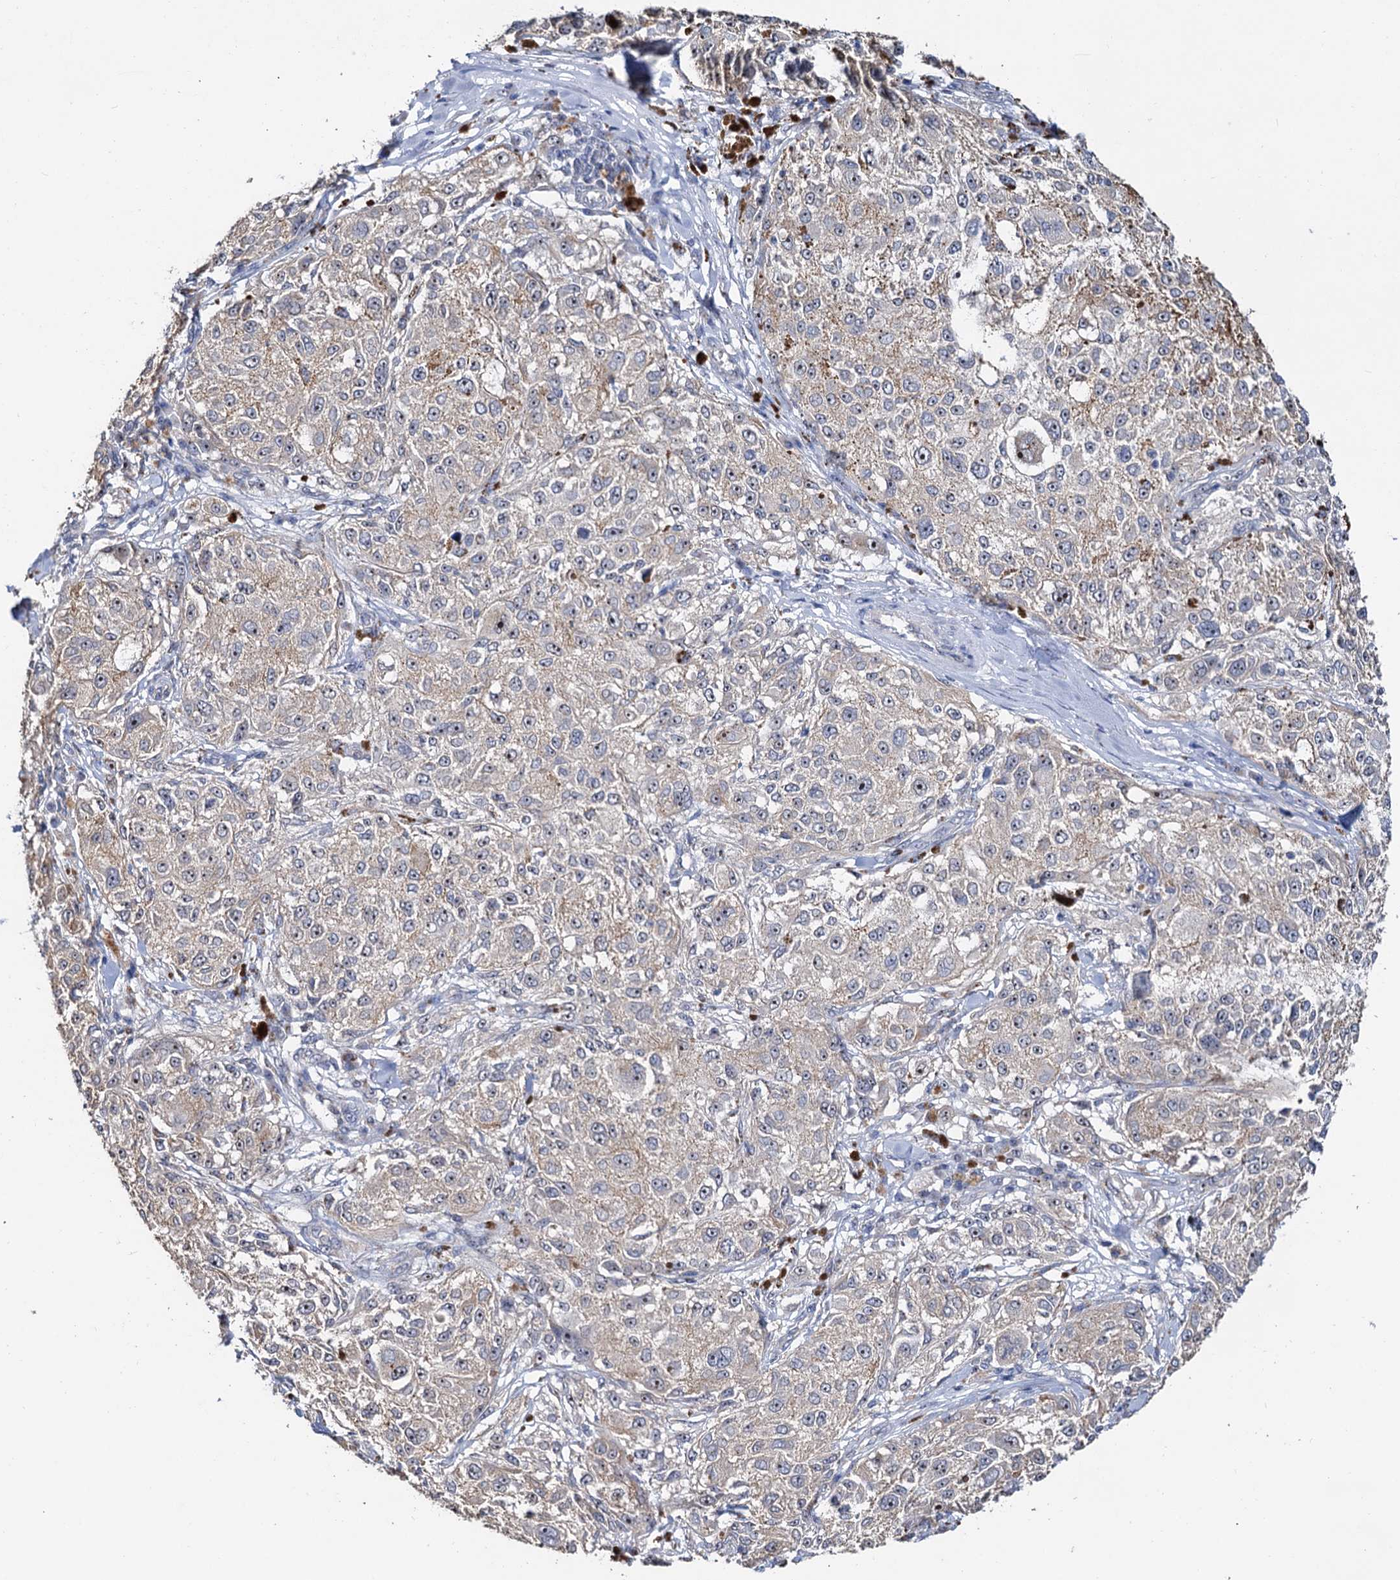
{"staining": {"intensity": "negative", "quantity": "none", "location": "none"}, "tissue": "melanoma", "cell_type": "Tumor cells", "image_type": "cancer", "snomed": [{"axis": "morphology", "description": "Necrosis, NOS"}, {"axis": "morphology", "description": "Malignant melanoma, NOS"}, {"axis": "topography", "description": "Skin"}], "caption": "Immunohistochemistry (IHC) of human melanoma demonstrates no positivity in tumor cells.", "gene": "C2CD3", "patient": {"sex": "female", "age": 87}}